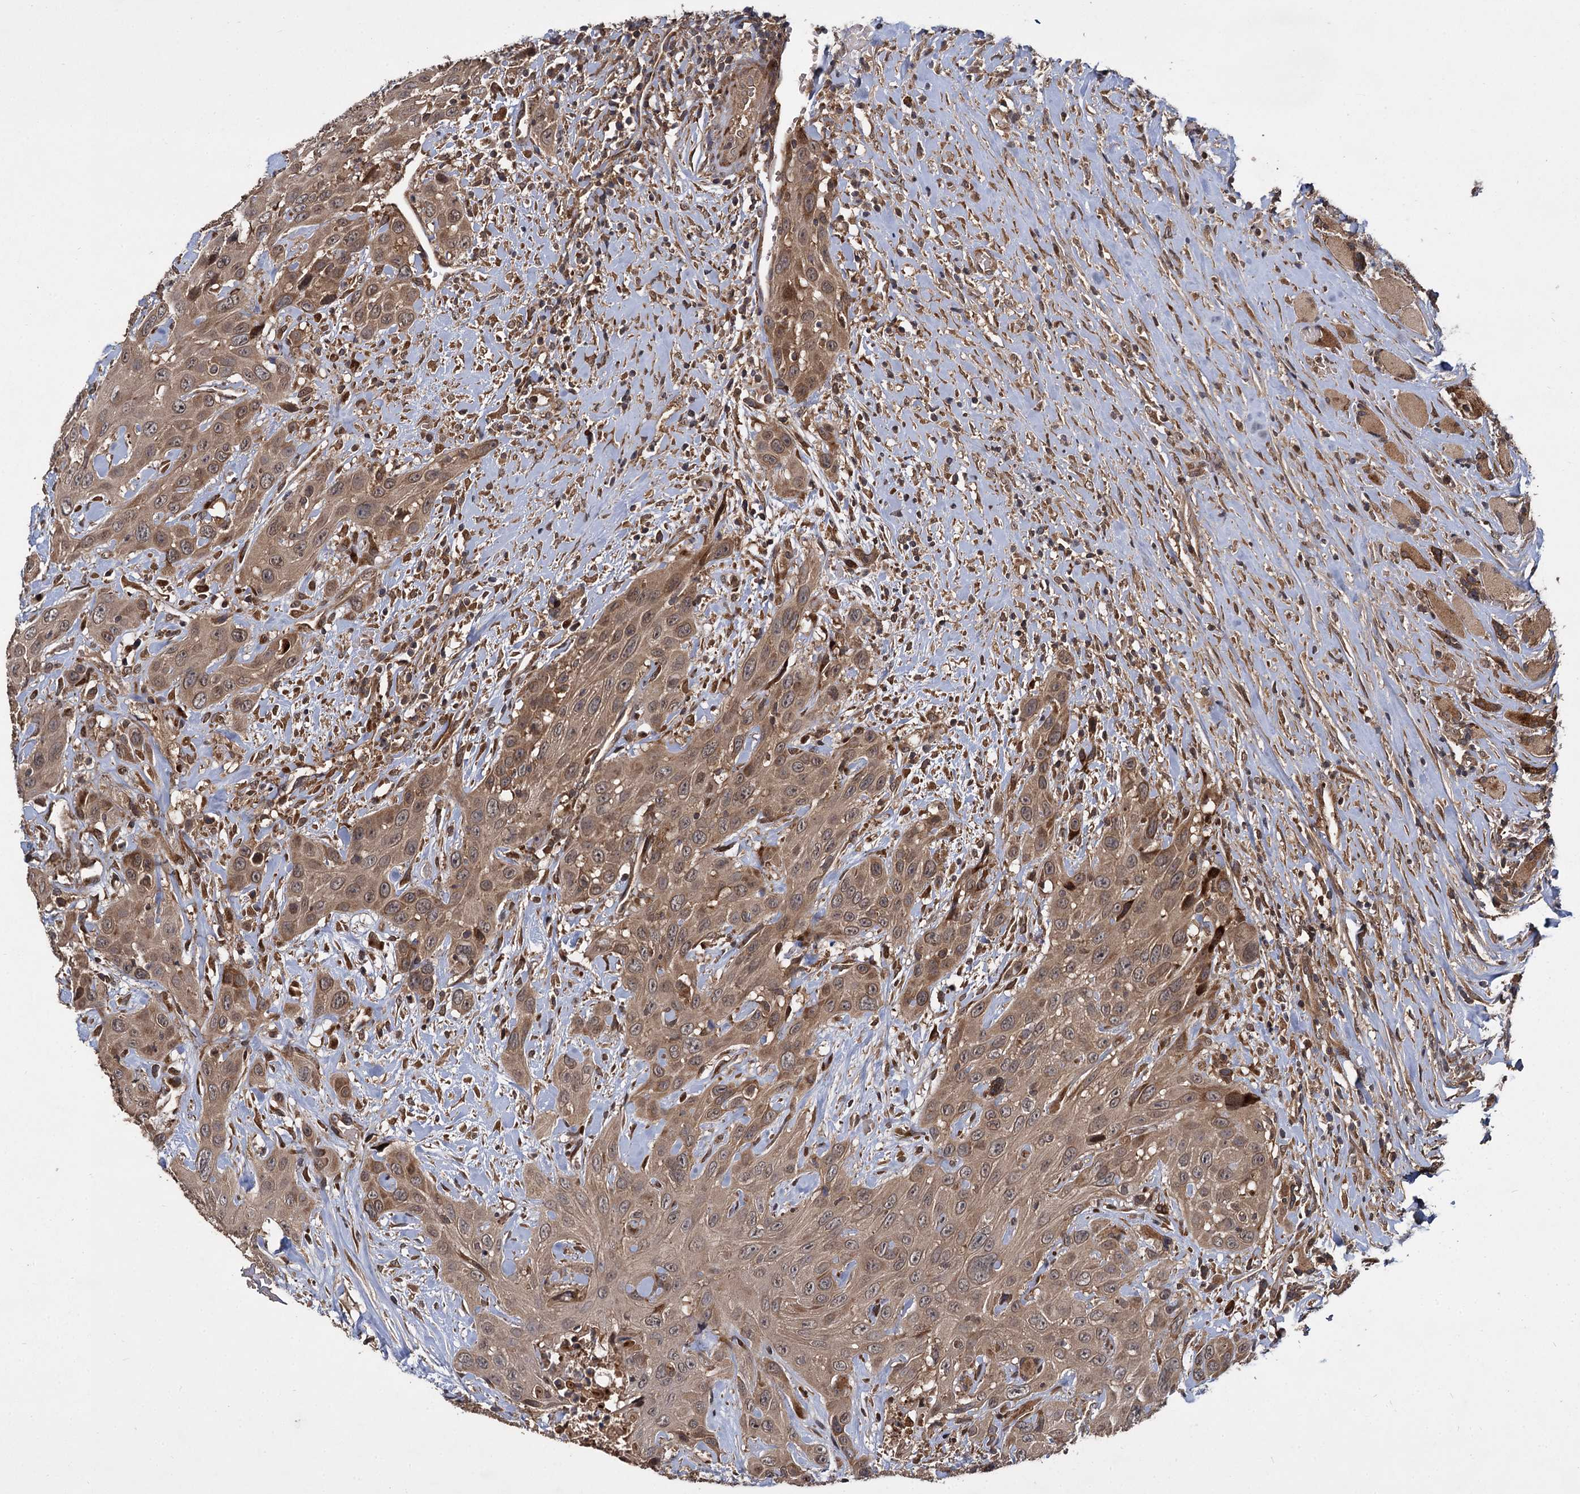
{"staining": {"intensity": "moderate", "quantity": ">75%", "location": "cytoplasmic/membranous"}, "tissue": "head and neck cancer", "cell_type": "Tumor cells", "image_type": "cancer", "snomed": [{"axis": "morphology", "description": "Squamous cell carcinoma, NOS"}, {"axis": "topography", "description": "Head-Neck"}], "caption": "Immunohistochemistry (IHC) (DAB) staining of human head and neck squamous cell carcinoma demonstrates moderate cytoplasmic/membranous protein expression in about >75% of tumor cells.", "gene": "INPPL1", "patient": {"sex": "male", "age": 81}}